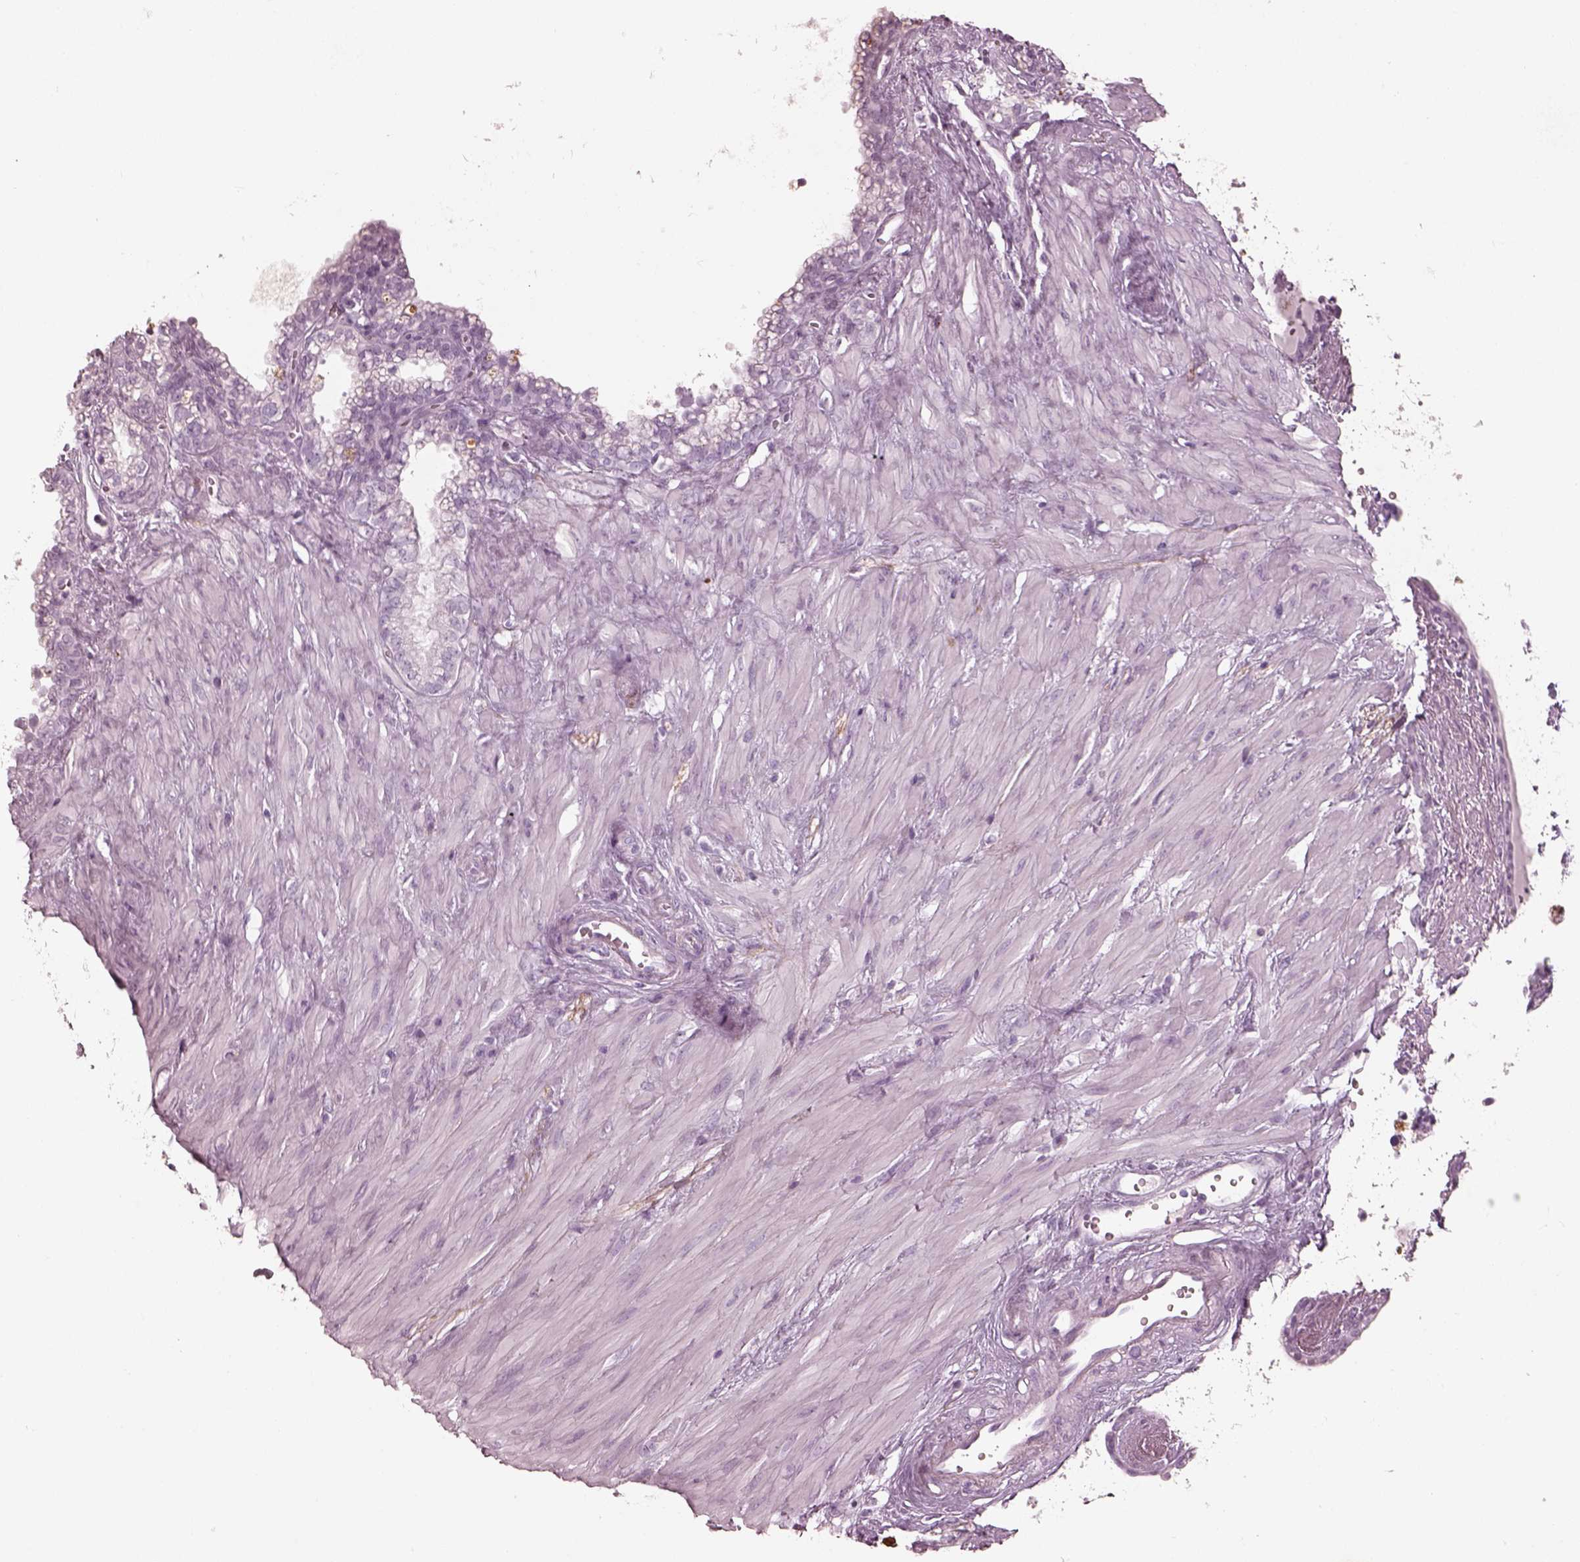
{"staining": {"intensity": "negative", "quantity": "none", "location": "none"}, "tissue": "seminal vesicle", "cell_type": "Glandular cells", "image_type": "normal", "snomed": [{"axis": "morphology", "description": "Normal tissue, NOS"}, {"axis": "morphology", "description": "Urothelial carcinoma, NOS"}, {"axis": "topography", "description": "Urinary bladder"}, {"axis": "topography", "description": "Seminal veicle"}], "caption": "Immunohistochemistry of unremarkable seminal vesicle exhibits no positivity in glandular cells. (IHC, brightfield microscopy, high magnification).", "gene": "ENSG00000289258", "patient": {"sex": "male", "age": 76}}